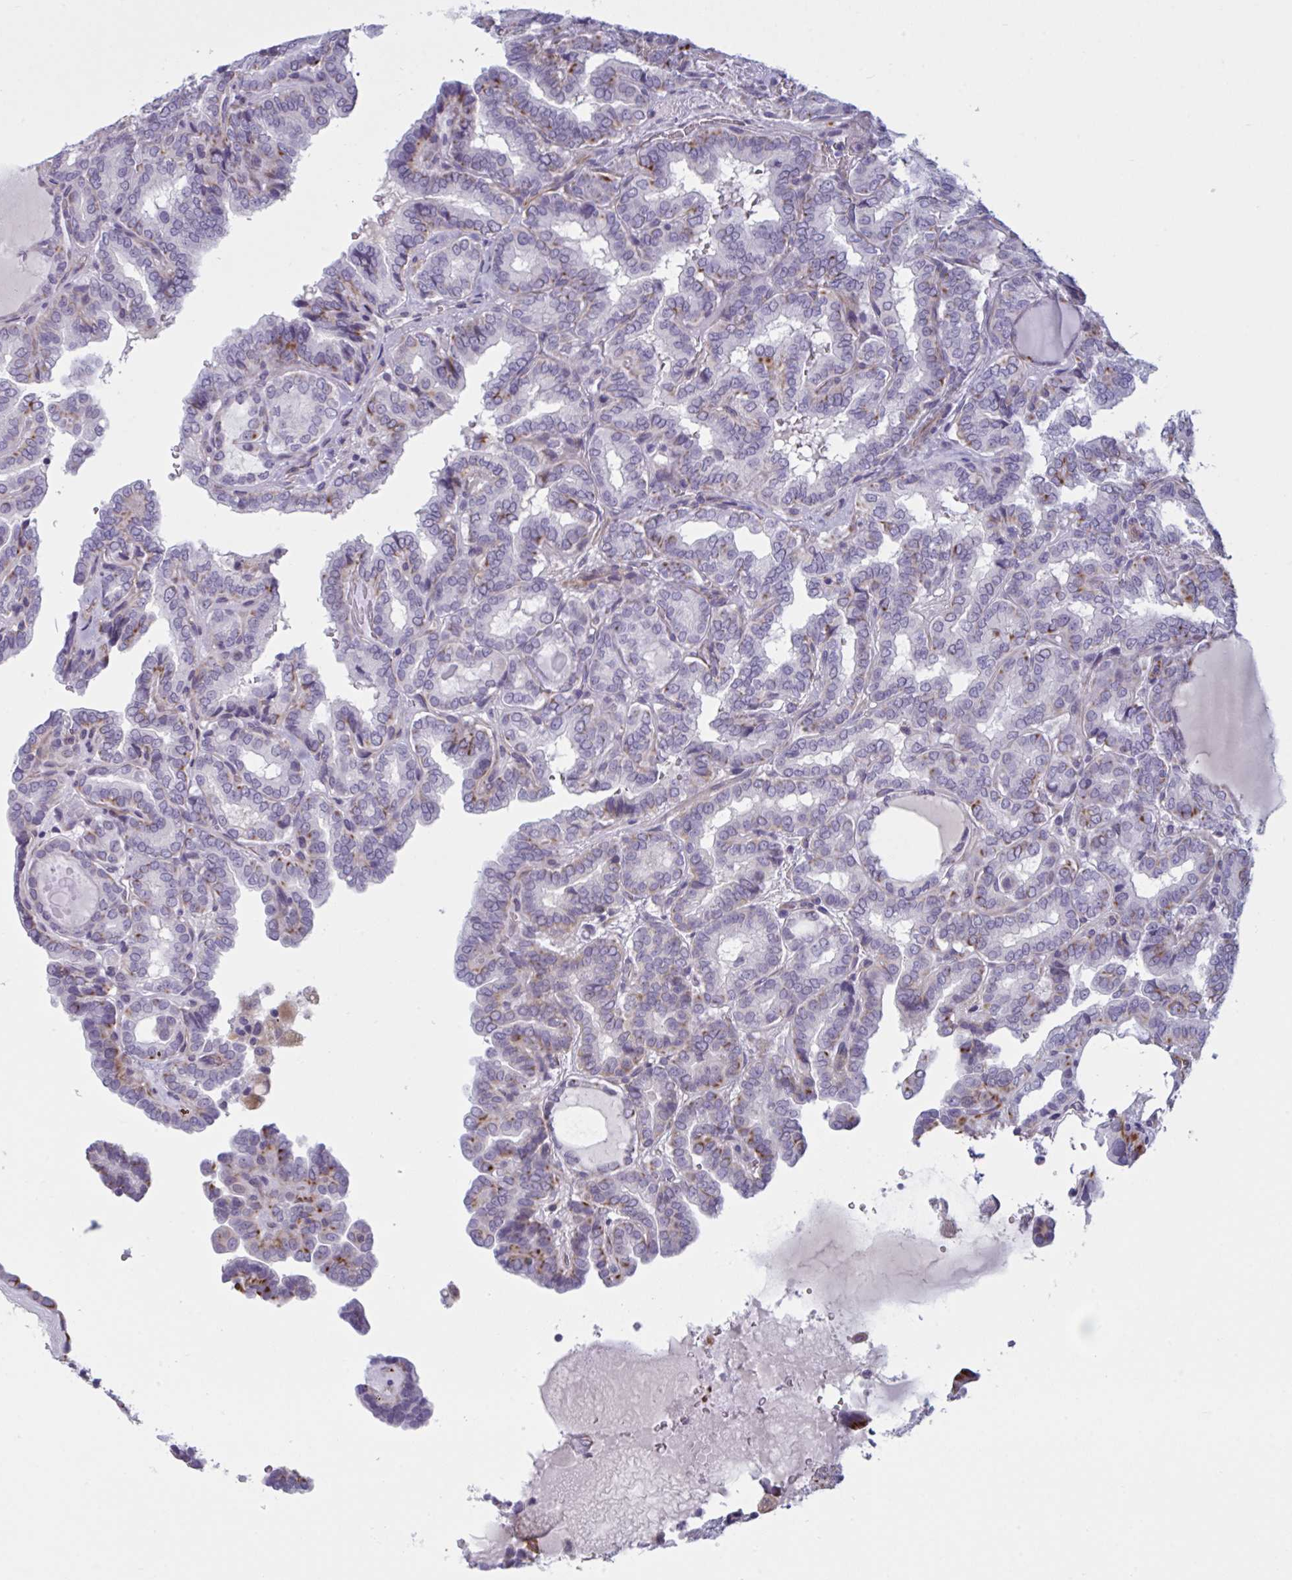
{"staining": {"intensity": "moderate", "quantity": "<25%", "location": "cytoplasmic/membranous"}, "tissue": "thyroid cancer", "cell_type": "Tumor cells", "image_type": "cancer", "snomed": [{"axis": "morphology", "description": "Papillary adenocarcinoma, NOS"}, {"axis": "topography", "description": "Thyroid gland"}], "caption": "Immunohistochemistry staining of thyroid papillary adenocarcinoma, which exhibits low levels of moderate cytoplasmic/membranous staining in approximately <25% of tumor cells indicating moderate cytoplasmic/membranous protein staining. The staining was performed using DAB (3,3'-diaminobenzidine) (brown) for protein detection and nuclei were counterstained in hematoxylin (blue).", "gene": "OR1L3", "patient": {"sex": "female", "age": 46}}